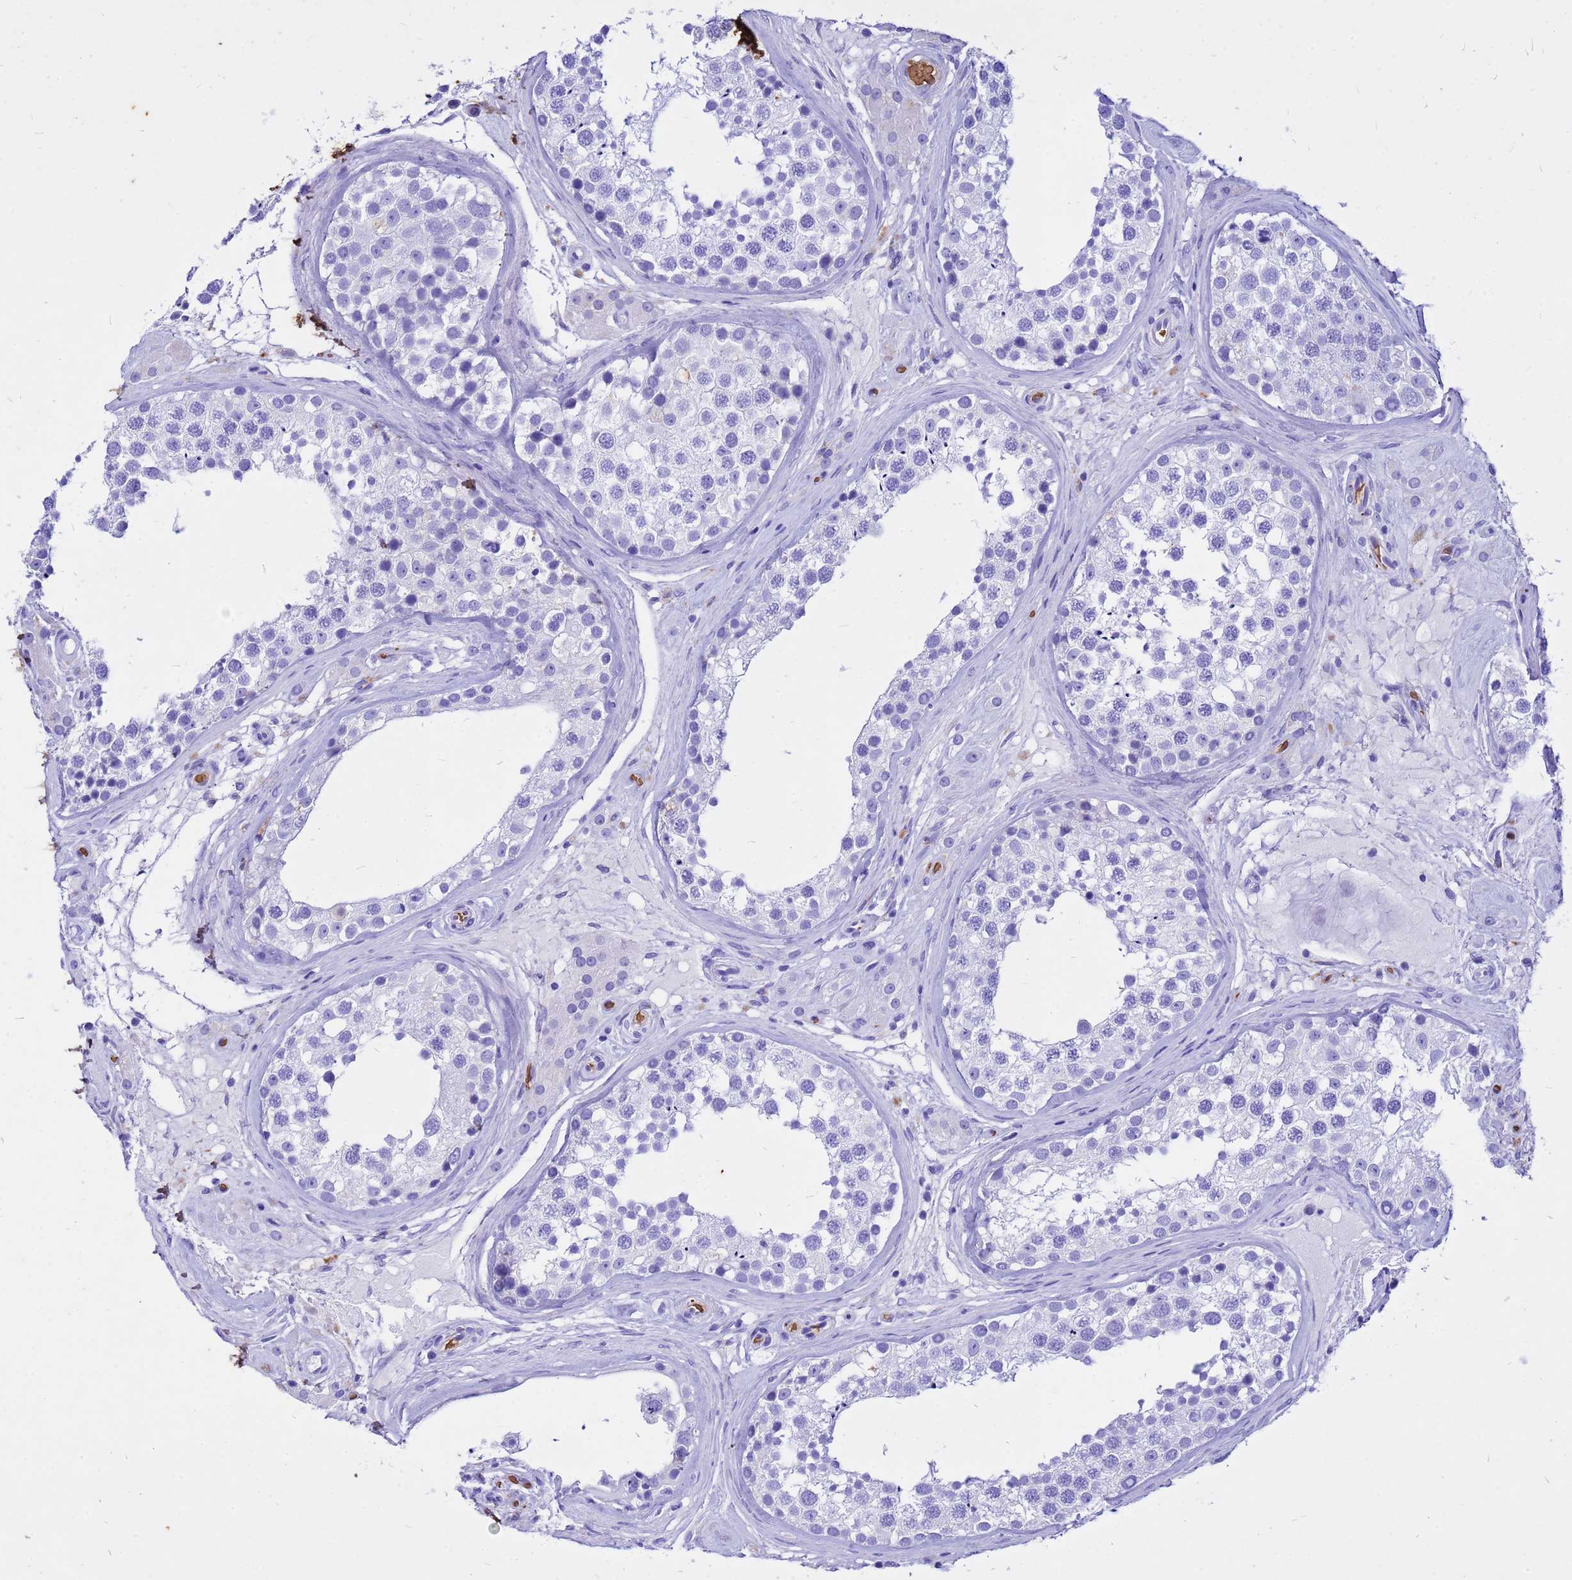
{"staining": {"intensity": "negative", "quantity": "none", "location": "none"}, "tissue": "testis", "cell_type": "Cells in seminiferous ducts", "image_type": "normal", "snomed": [{"axis": "morphology", "description": "Normal tissue, NOS"}, {"axis": "topography", "description": "Testis"}], "caption": "DAB (3,3'-diaminobenzidine) immunohistochemical staining of unremarkable testis exhibits no significant expression in cells in seminiferous ducts. Nuclei are stained in blue.", "gene": "HBA1", "patient": {"sex": "male", "age": 46}}